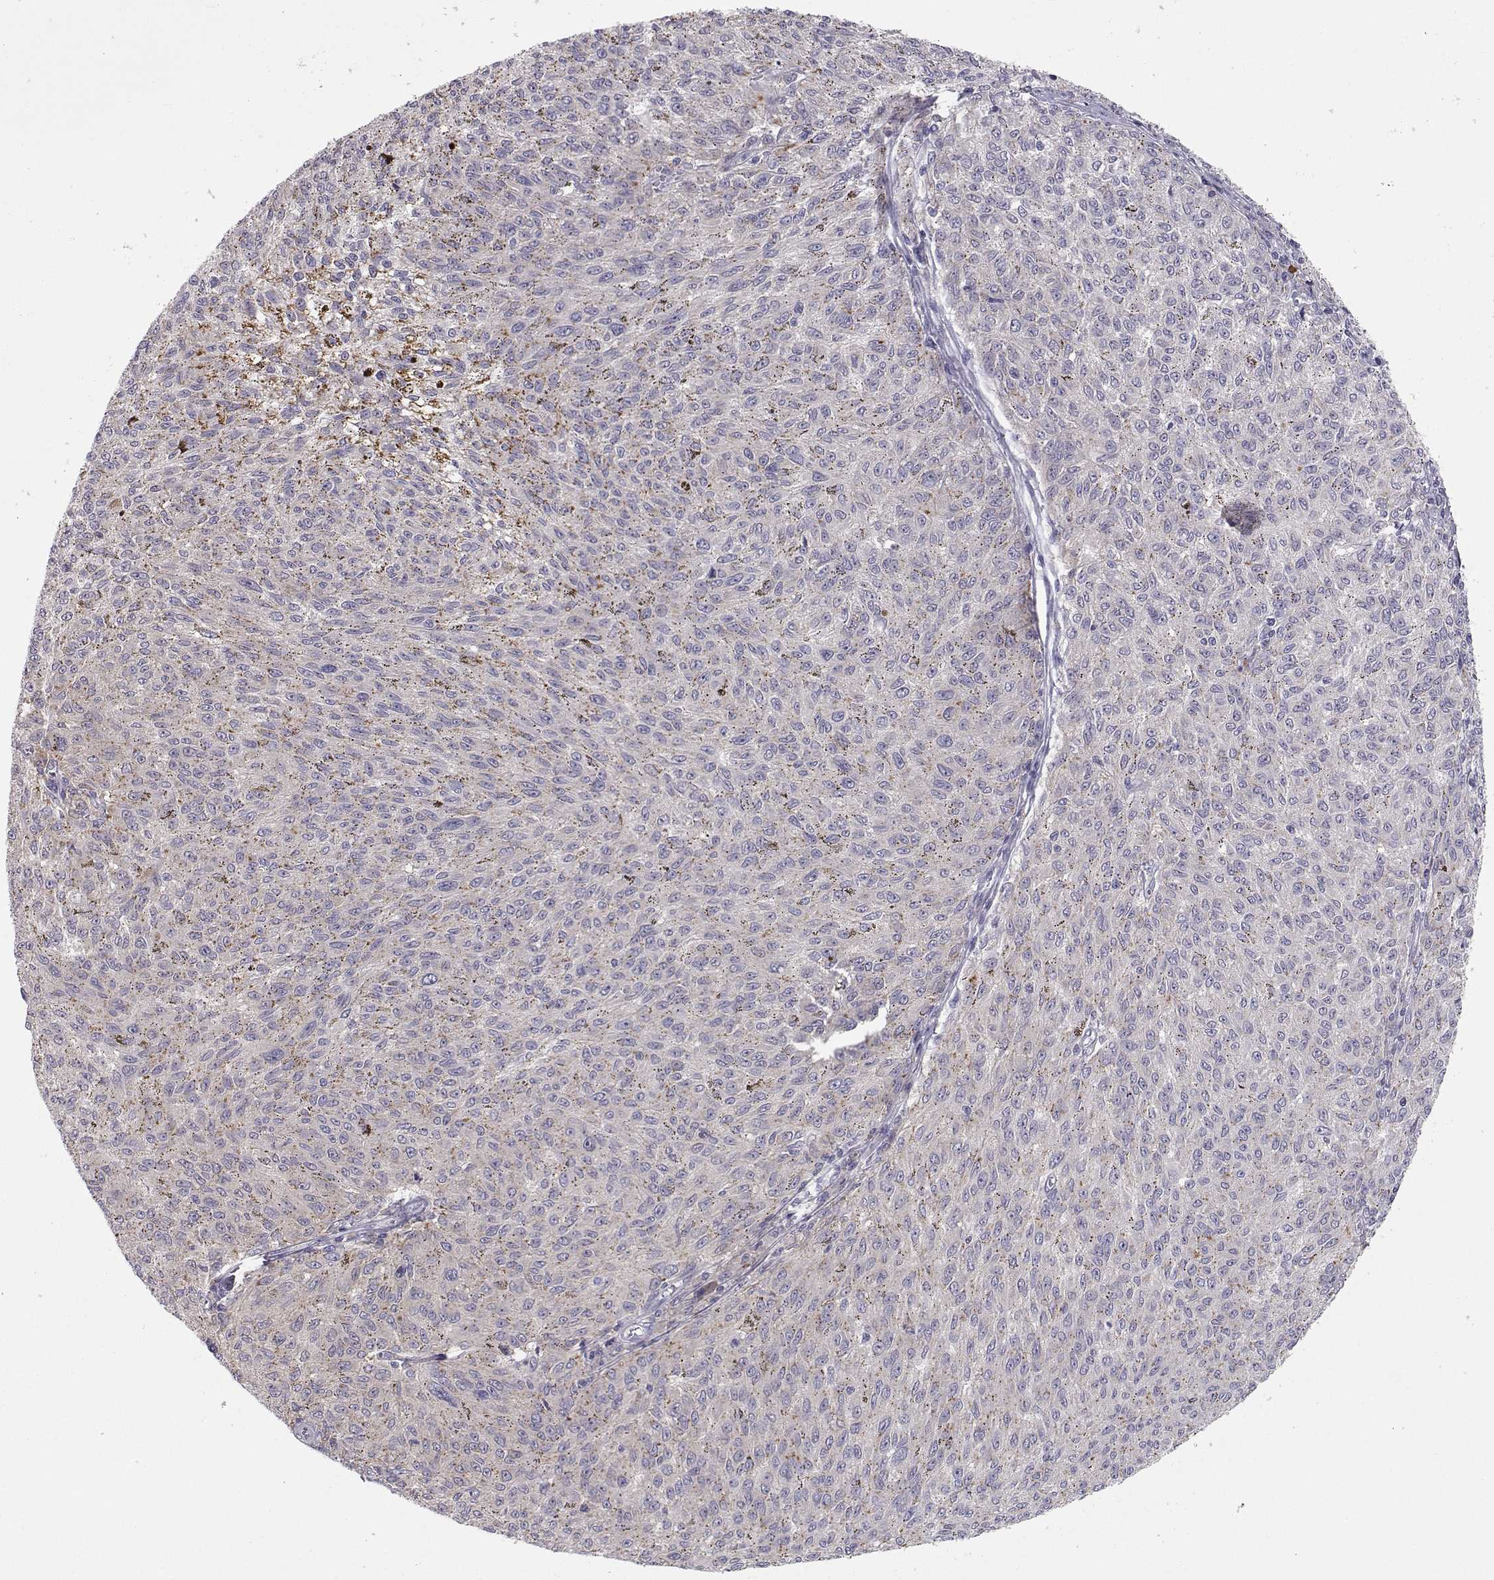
{"staining": {"intensity": "negative", "quantity": "none", "location": "none"}, "tissue": "melanoma", "cell_type": "Tumor cells", "image_type": "cancer", "snomed": [{"axis": "morphology", "description": "Malignant melanoma, NOS"}, {"axis": "topography", "description": "Skin"}], "caption": "The micrograph reveals no significant staining in tumor cells of melanoma. (Stains: DAB IHC with hematoxylin counter stain, Microscopy: brightfield microscopy at high magnification).", "gene": "NPVF", "patient": {"sex": "female", "age": 72}}